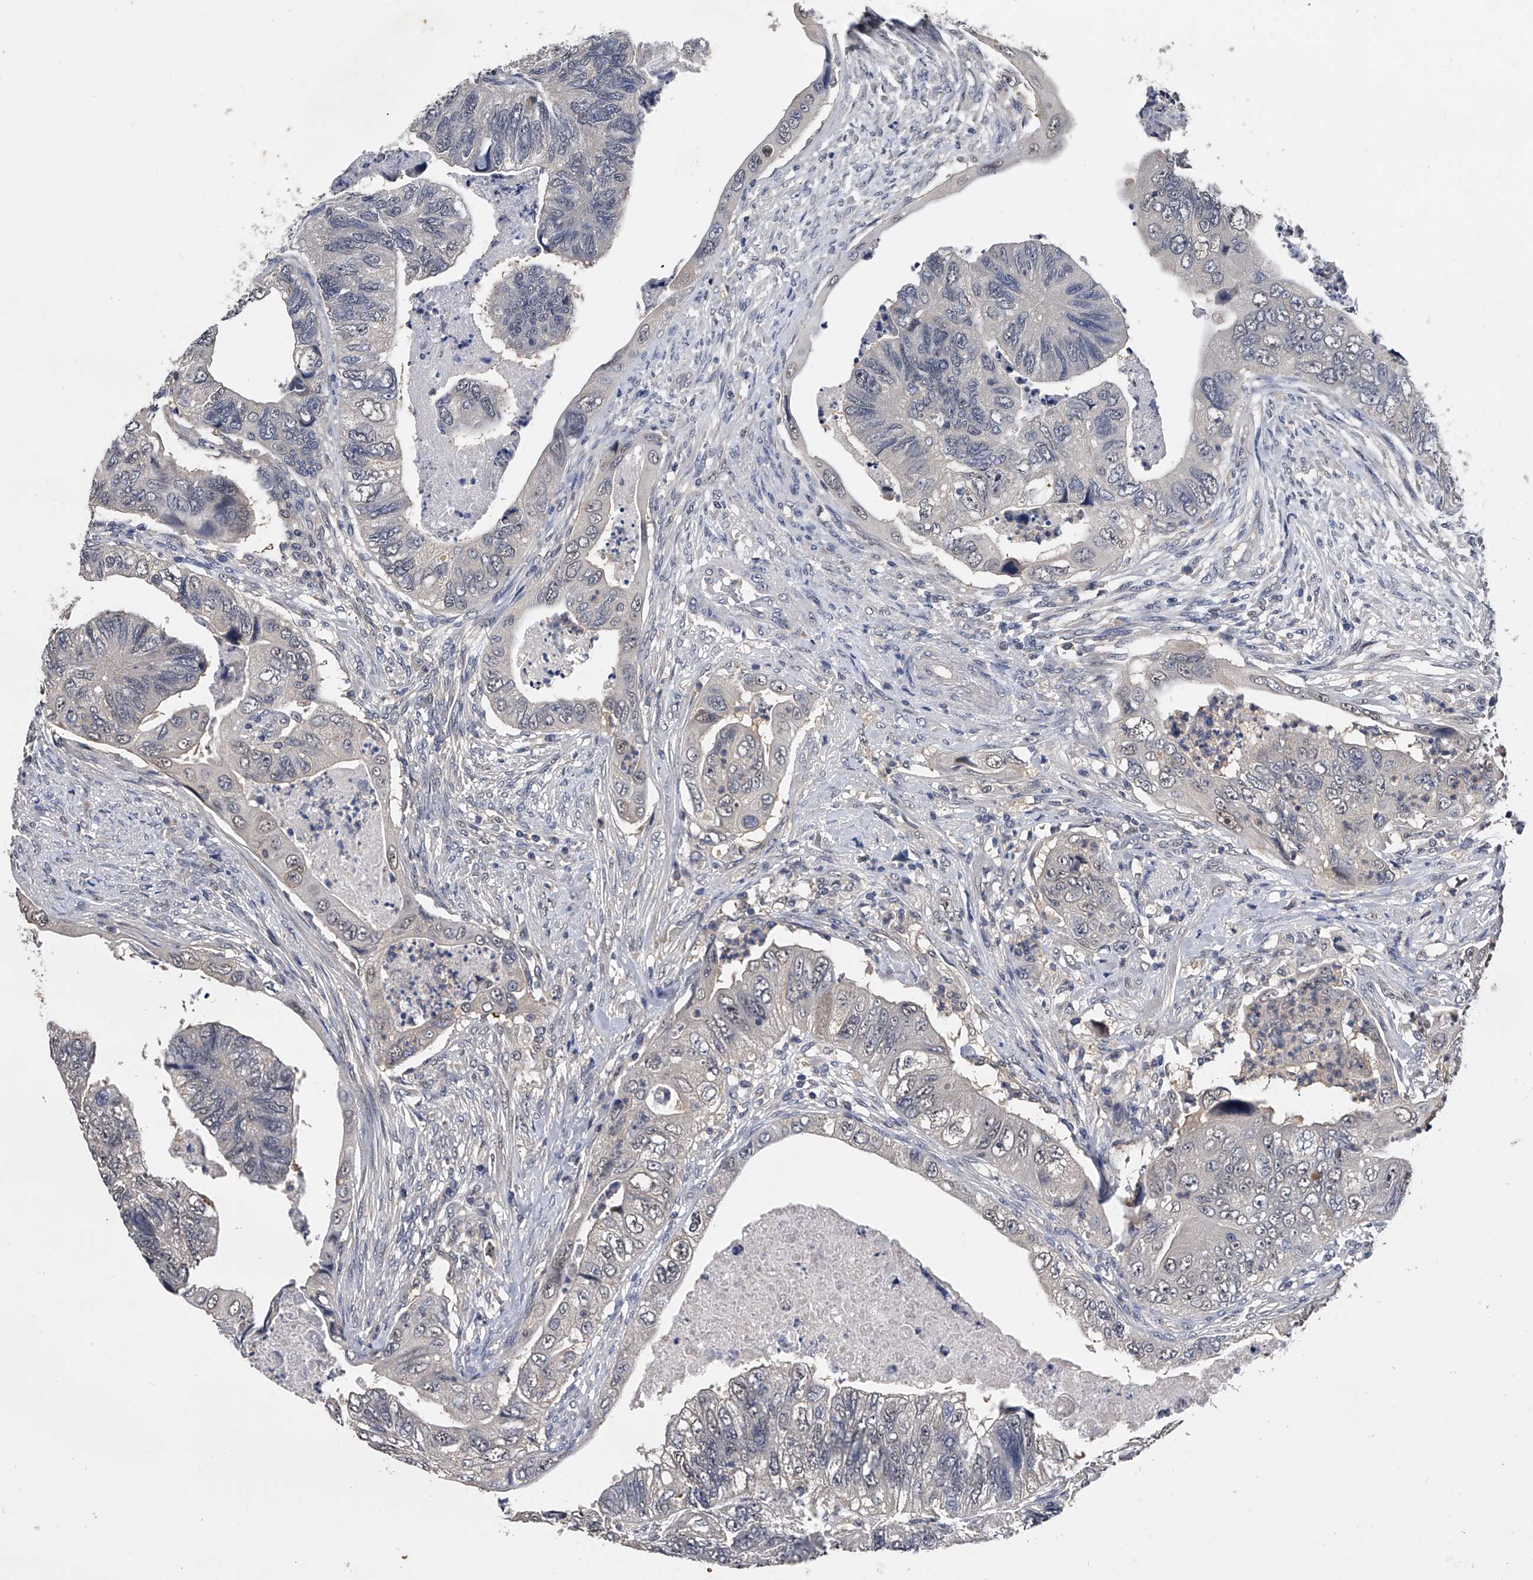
{"staining": {"intensity": "negative", "quantity": "none", "location": "none"}, "tissue": "colorectal cancer", "cell_type": "Tumor cells", "image_type": "cancer", "snomed": [{"axis": "morphology", "description": "Adenocarcinoma, NOS"}, {"axis": "topography", "description": "Rectum"}], "caption": "Adenocarcinoma (colorectal) was stained to show a protein in brown. There is no significant staining in tumor cells.", "gene": "EFCAB7", "patient": {"sex": "male", "age": 63}}